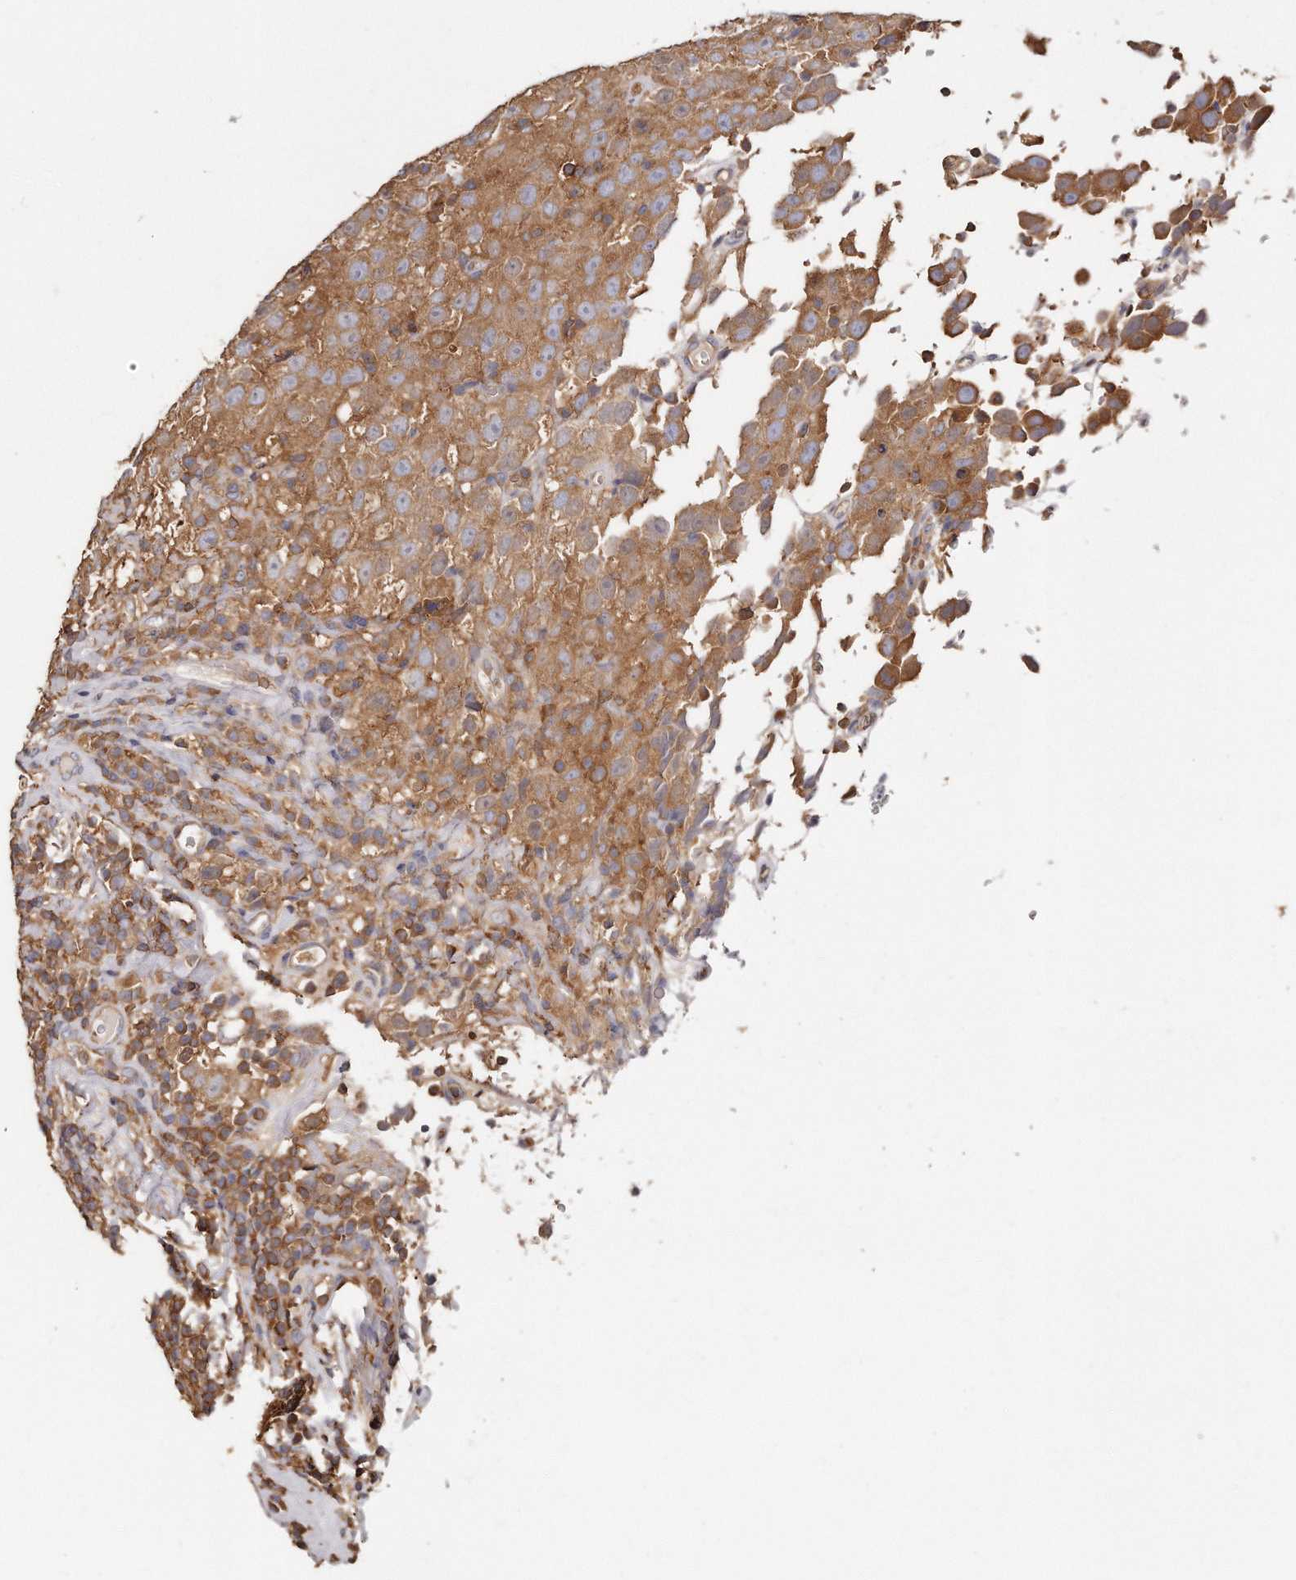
{"staining": {"intensity": "moderate", "quantity": ">75%", "location": "cytoplasmic/membranous"}, "tissue": "testis cancer", "cell_type": "Tumor cells", "image_type": "cancer", "snomed": [{"axis": "morphology", "description": "Seminoma, NOS"}, {"axis": "topography", "description": "Testis"}], "caption": "An image of seminoma (testis) stained for a protein shows moderate cytoplasmic/membranous brown staining in tumor cells.", "gene": "CAP1", "patient": {"sex": "male", "age": 41}}